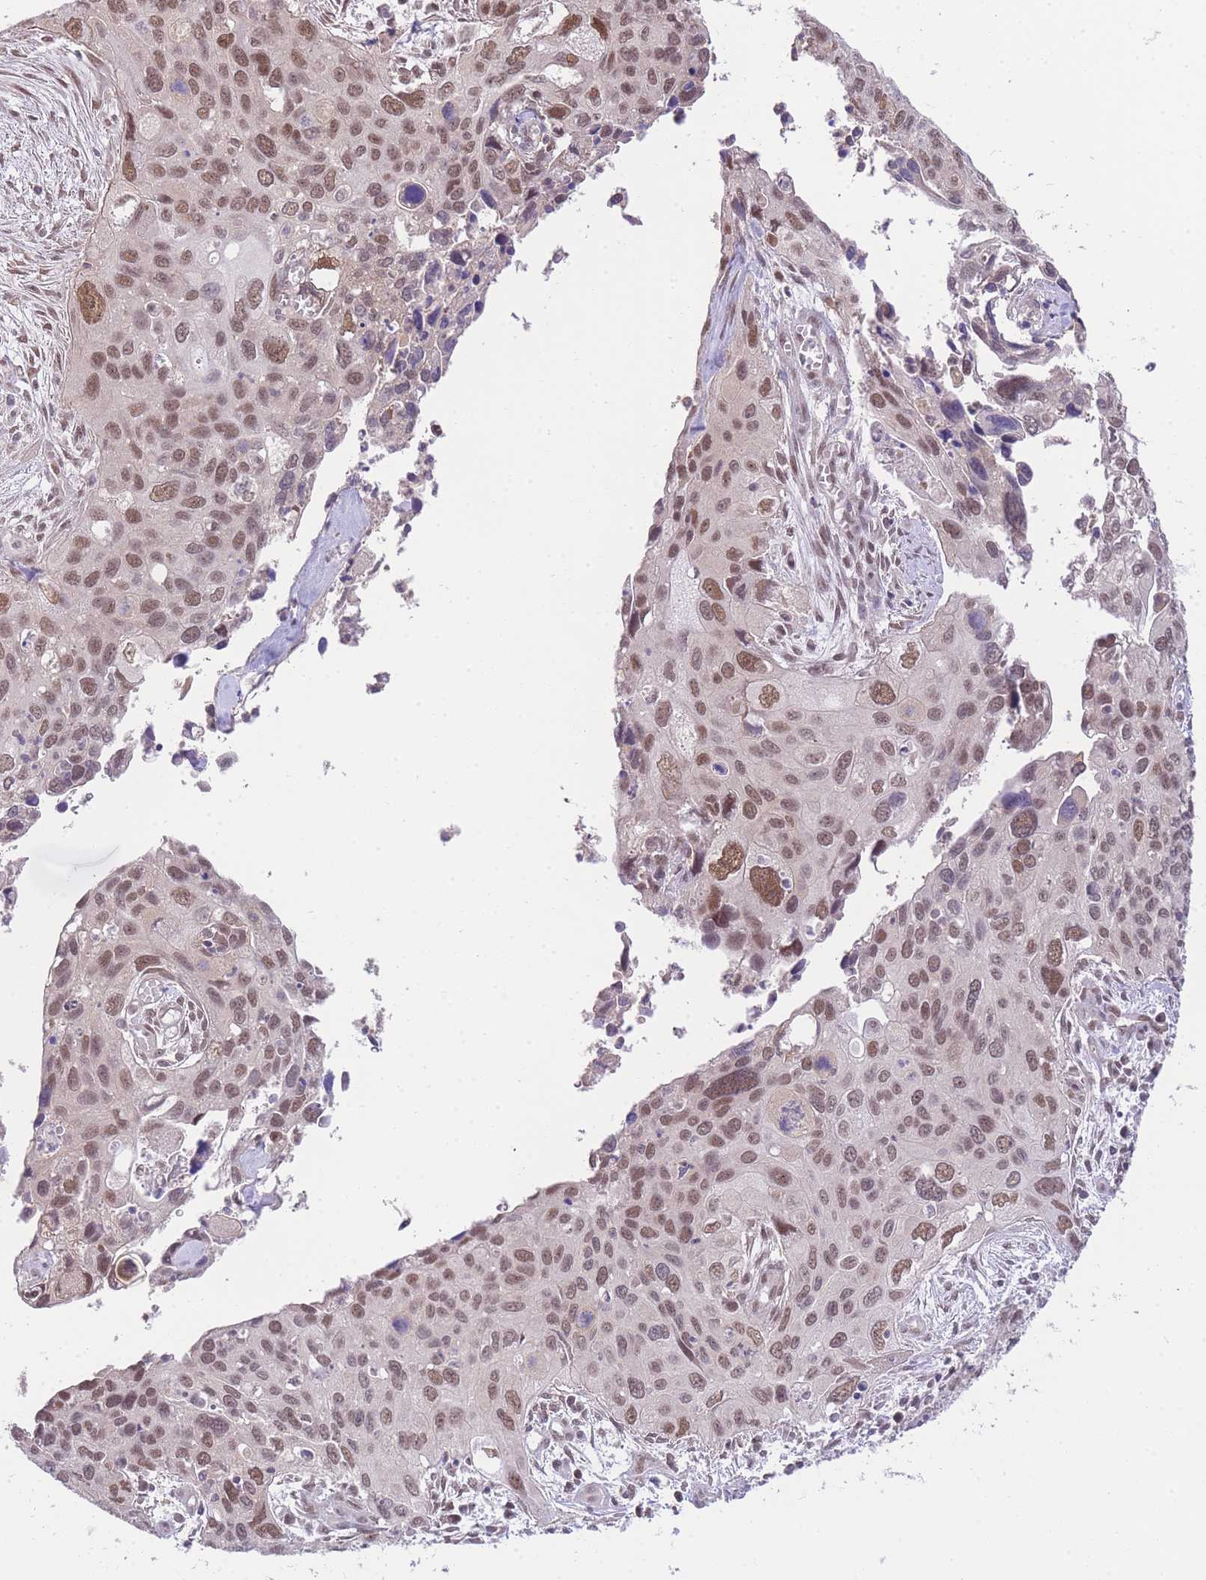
{"staining": {"intensity": "moderate", "quantity": ">75%", "location": "nuclear"}, "tissue": "cervical cancer", "cell_type": "Tumor cells", "image_type": "cancer", "snomed": [{"axis": "morphology", "description": "Squamous cell carcinoma, NOS"}, {"axis": "topography", "description": "Cervix"}], "caption": "Immunohistochemical staining of human cervical cancer exhibits medium levels of moderate nuclear positivity in about >75% of tumor cells.", "gene": "UBXN7", "patient": {"sex": "female", "age": 55}}